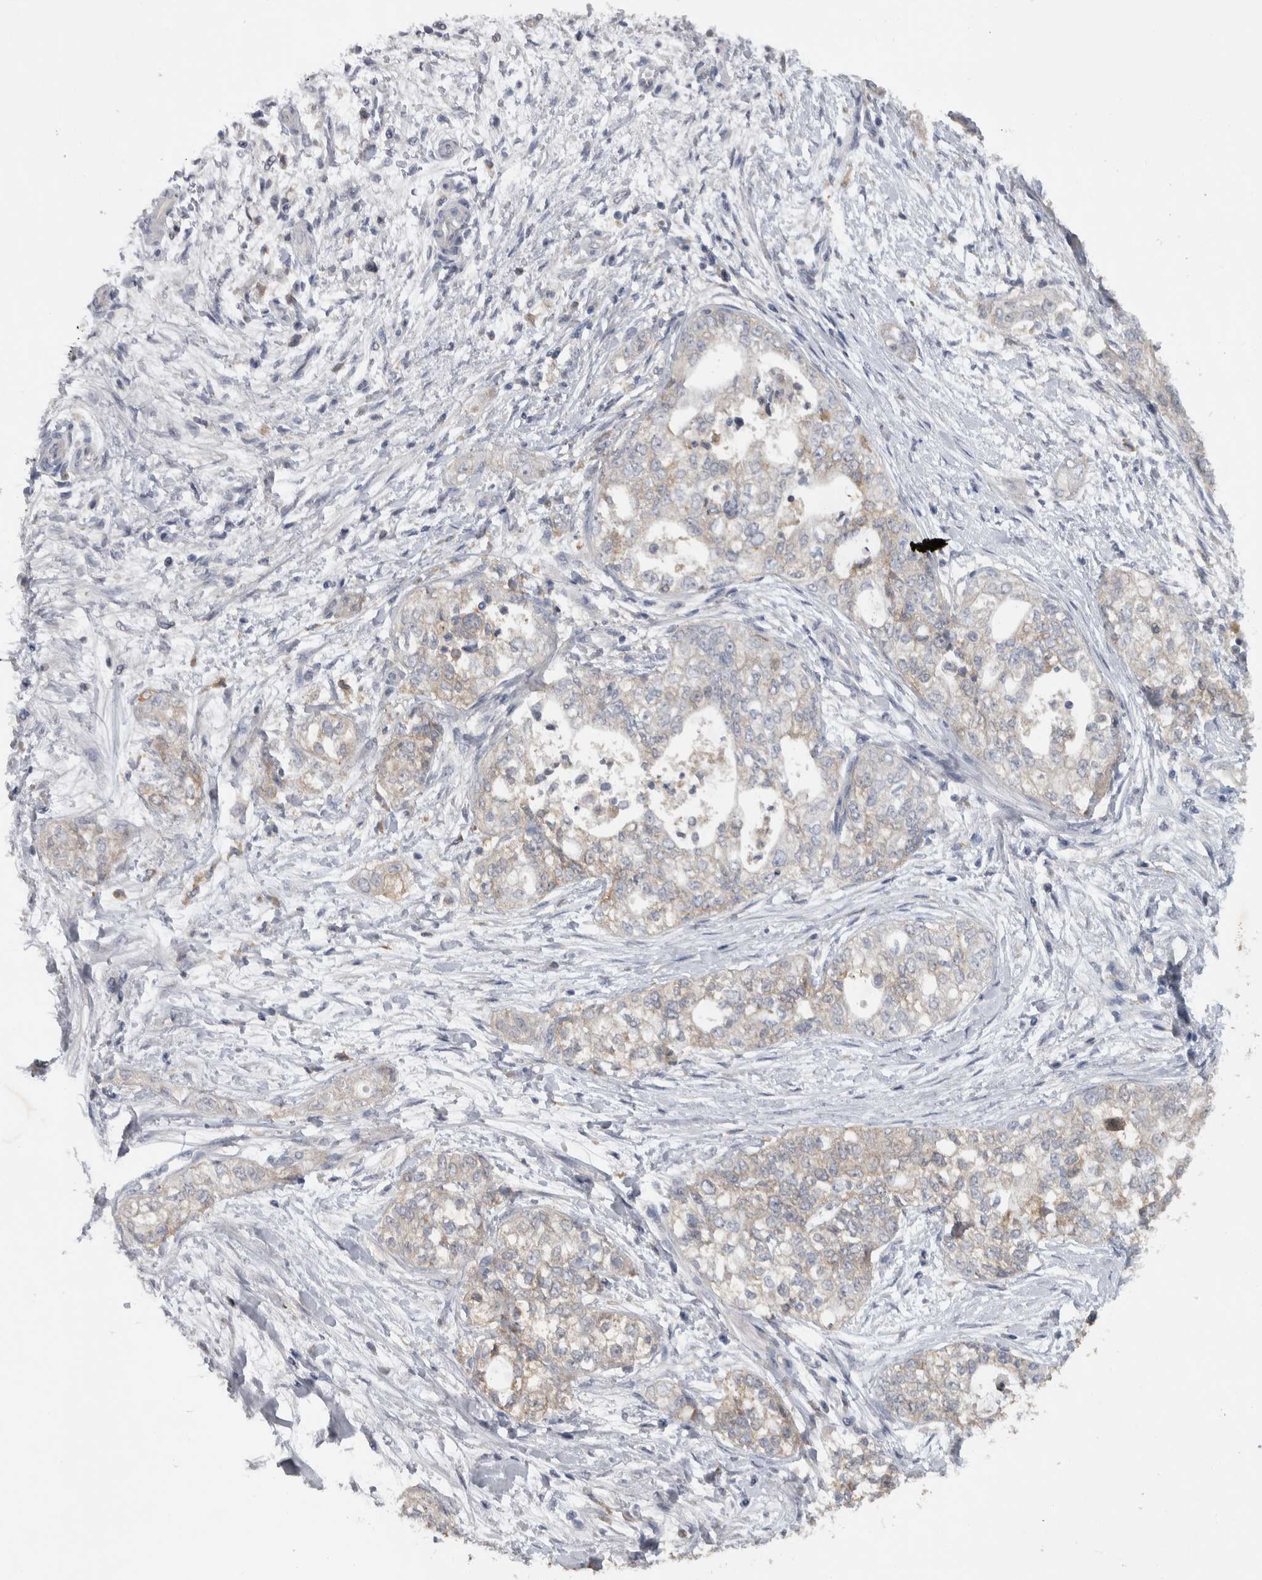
{"staining": {"intensity": "weak", "quantity": "<25%", "location": "cytoplasmic/membranous"}, "tissue": "pancreatic cancer", "cell_type": "Tumor cells", "image_type": "cancer", "snomed": [{"axis": "morphology", "description": "Adenocarcinoma, NOS"}, {"axis": "topography", "description": "Pancreas"}], "caption": "Tumor cells are negative for brown protein staining in pancreatic cancer.", "gene": "NT5C2", "patient": {"sex": "male", "age": 72}}